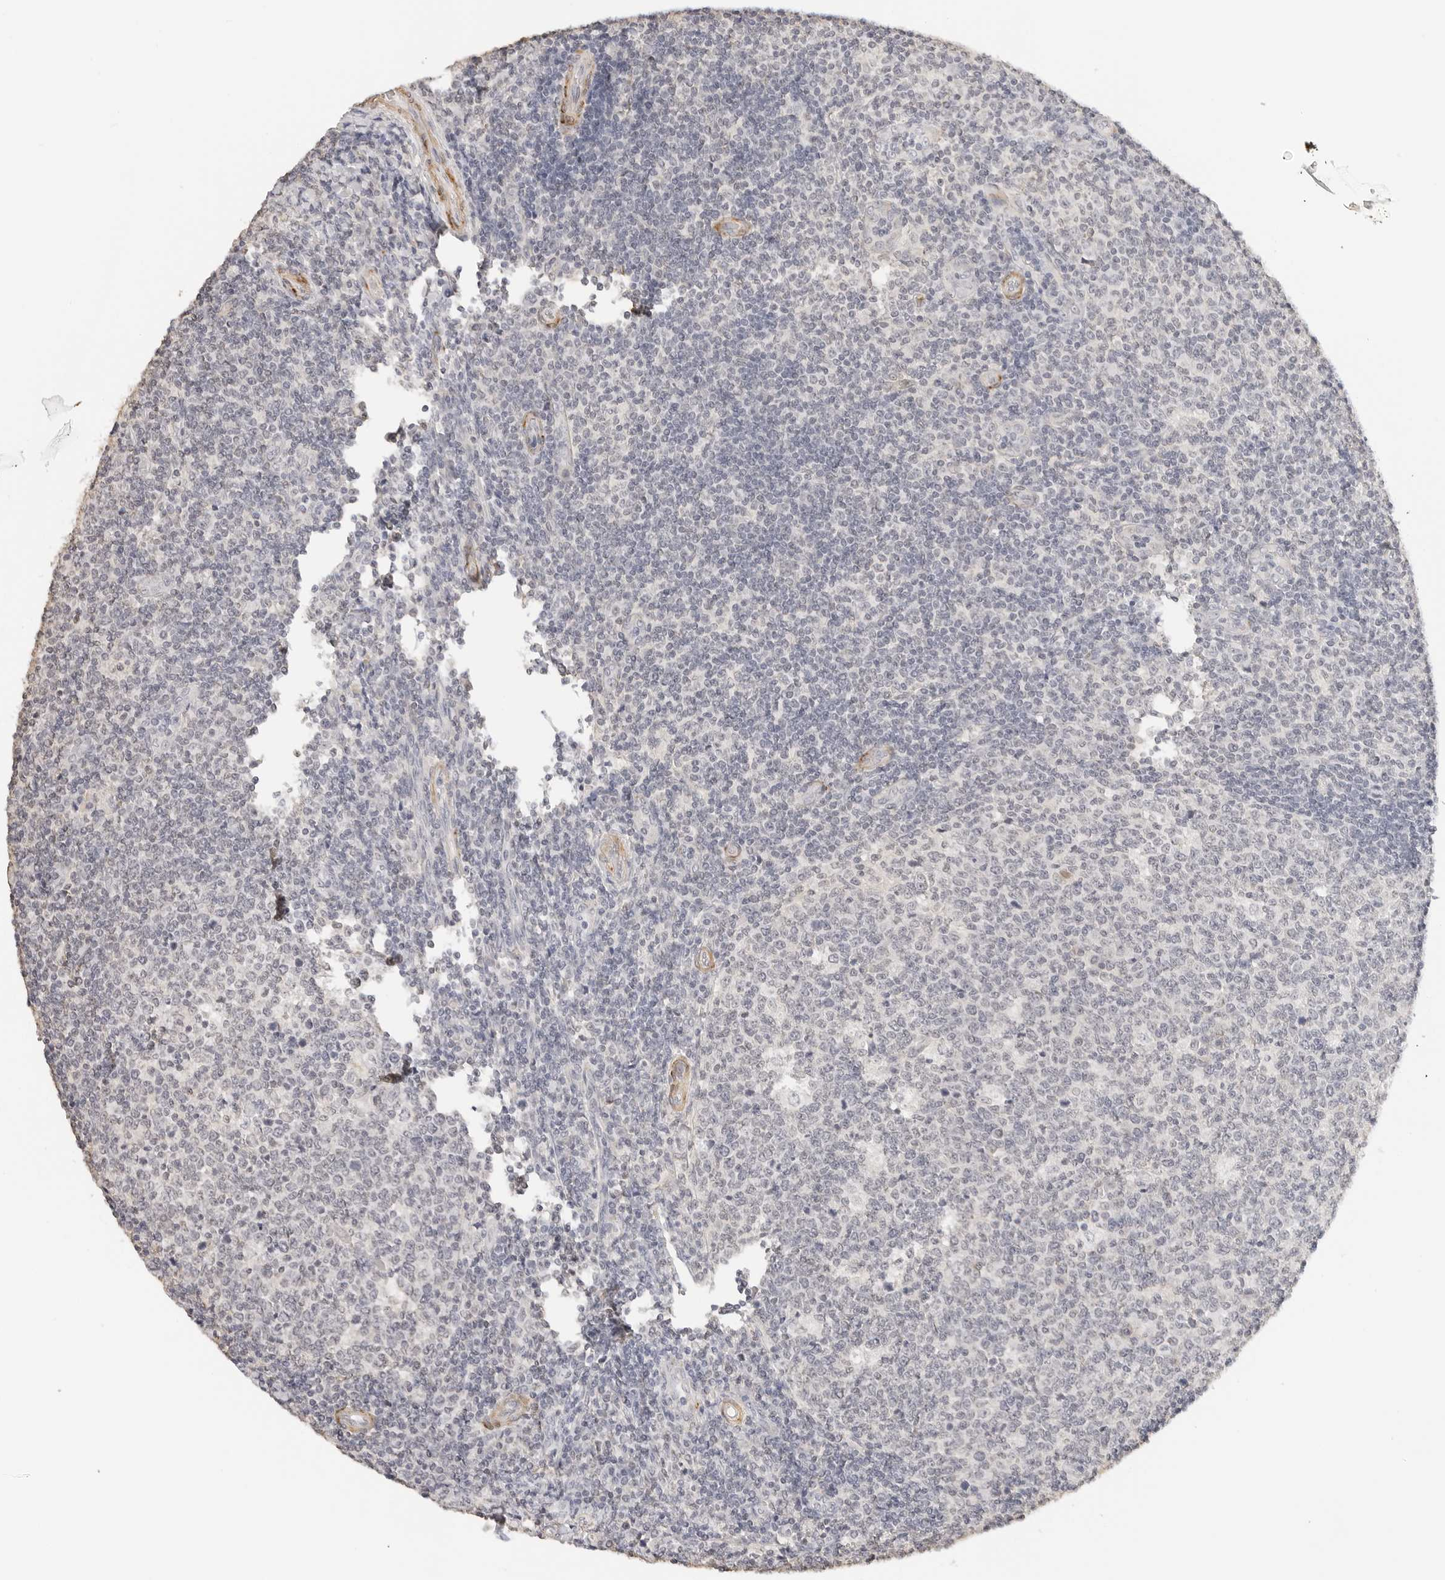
{"staining": {"intensity": "negative", "quantity": "none", "location": "none"}, "tissue": "tonsil", "cell_type": "Germinal center cells", "image_type": "normal", "snomed": [{"axis": "morphology", "description": "Normal tissue, NOS"}, {"axis": "topography", "description": "Tonsil"}], "caption": "High power microscopy histopathology image of an IHC photomicrograph of unremarkable tonsil, revealing no significant expression in germinal center cells.", "gene": "PCDH19", "patient": {"sex": "female", "age": 19}}